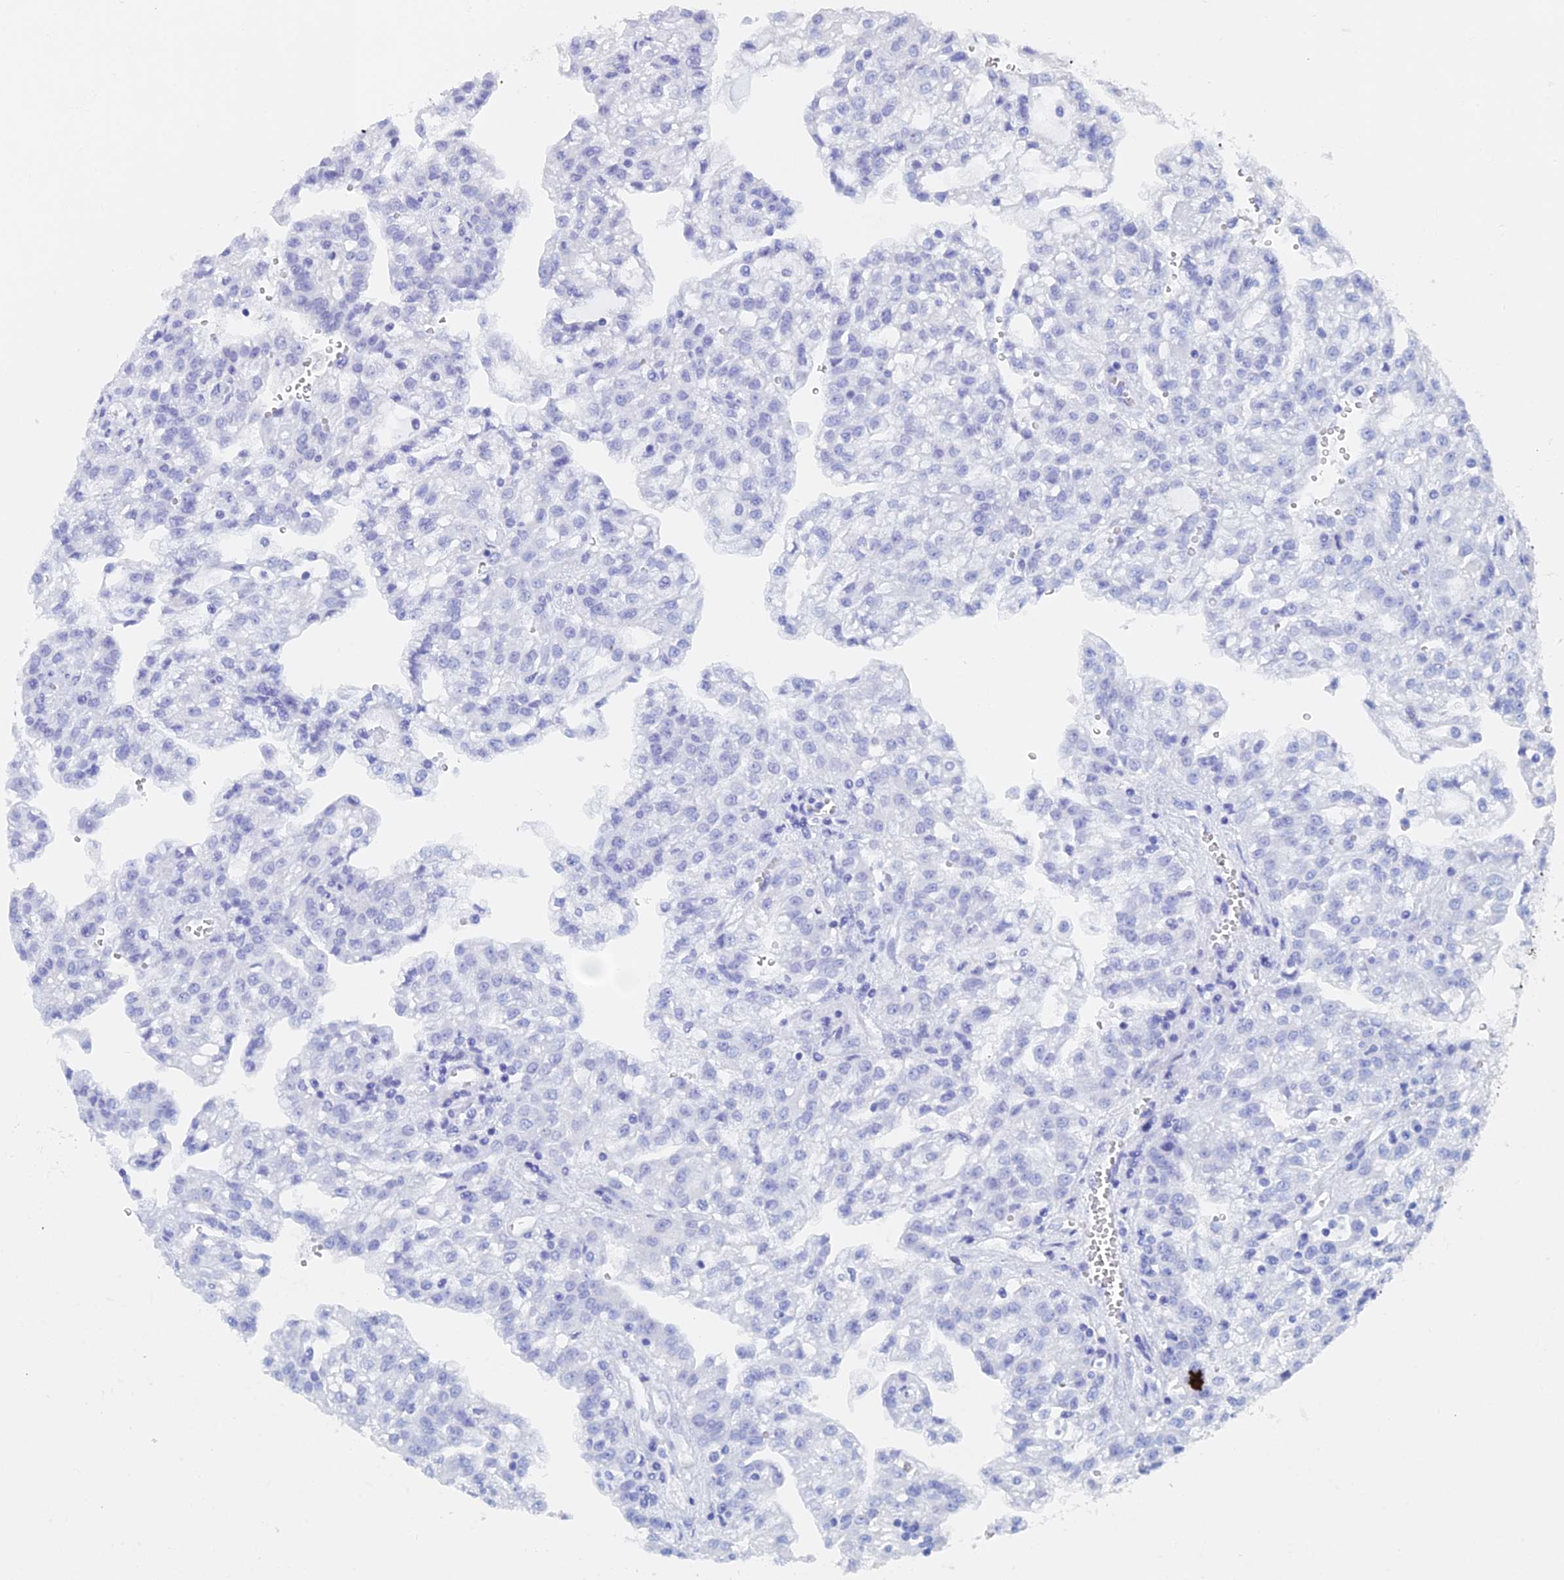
{"staining": {"intensity": "negative", "quantity": "none", "location": "none"}, "tissue": "renal cancer", "cell_type": "Tumor cells", "image_type": "cancer", "snomed": [{"axis": "morphology", "description": "Adenocarcinoma, NOS"}, {"axis": "topography", "description": "Kidney"}], "caption": "Photomicrograph shows no significant protein positivity in tumor cells of renal cancer (adenocarcinoma).", "gene": "DRGX", "patient": {"sex": "male", "age": 63}}